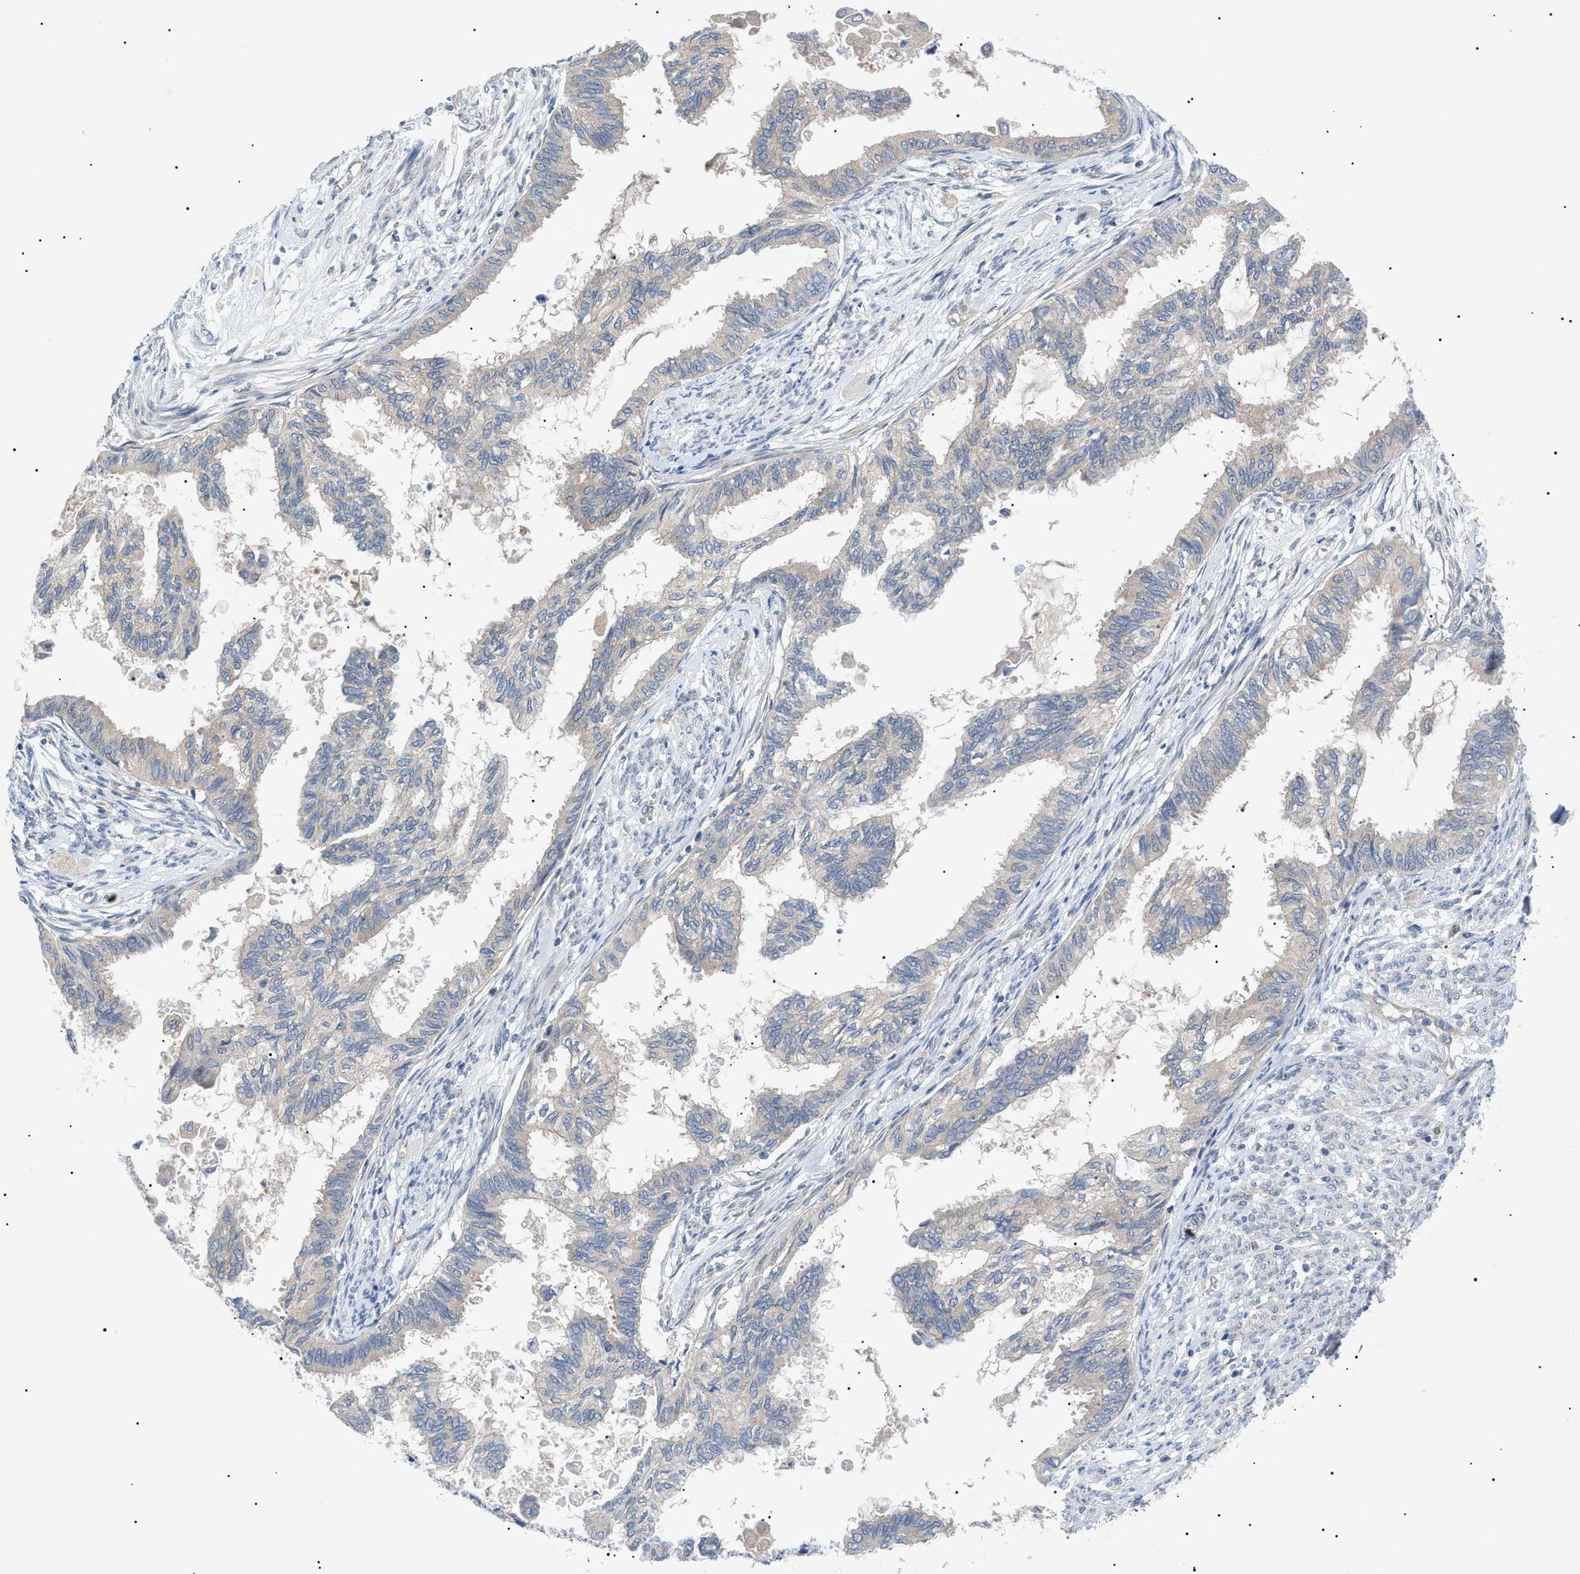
{"staining": {"intensity": "negative", "quantity": "none", "location": "none"}, "tissue": "cervical cancer", "cell_type": "Tumor cells", "image_type": "cancer", "snomed": [{"axis": "morphology", "description": "Normal tissue, NOS"}, {"axis": "morphology", "description": "Adenocarcinoma, NOS"}, {"axis": "topography", "description": "Cervix"}, {"axis": "topography", "description": "Endometrium"}], "caption": "Protein analysis of adenocarcinoma (cervical) exhibits no significant expression in tumor cells. Nuclei are stained in blue.", "gene": "RIPK1", "patient": {"sex": "female", "age": 86}}